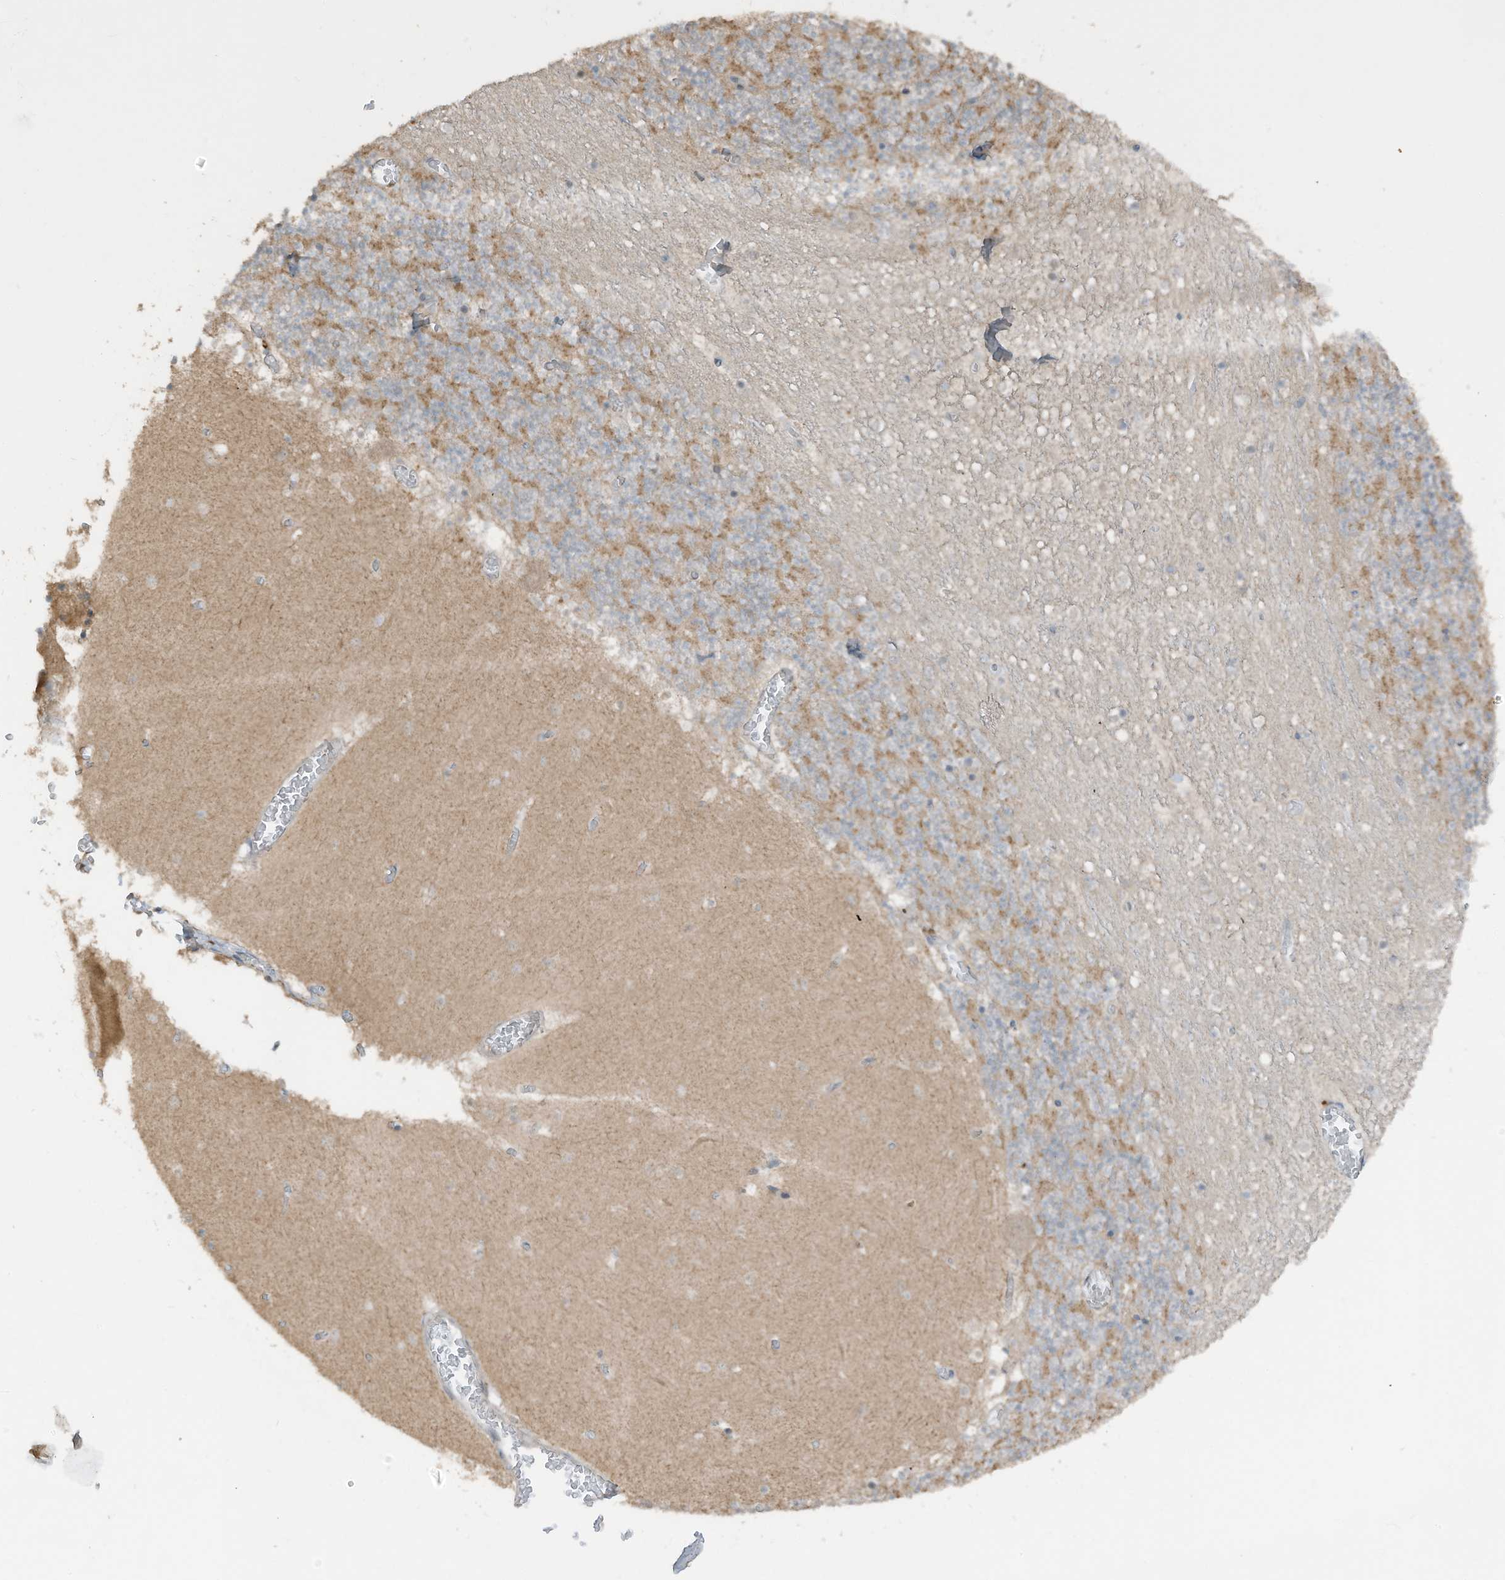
{"staining": {"intensity": "weak", "quantity": "<25%", "location": "cytoplasmic/membranous"}, "tissue": "cerebellum", "cell_type": "Cells in granular layer", "image_type": "normal", "snomed": [{"axis": "morphology", "description": "Normal tissue, NOS"}, {"axis": "topography", "description": "Cerebellum"}], "caption": "Immunohistochemical staining of normal cerebellum reveals no significant positivity in cells in granular layer. (DAB (3,3'-diaminobenzidine) immunohistochemistry with hematoxylin counter stain).", "gene": "TXNDC9", "patient": {"sex": "female", "age": 28}}